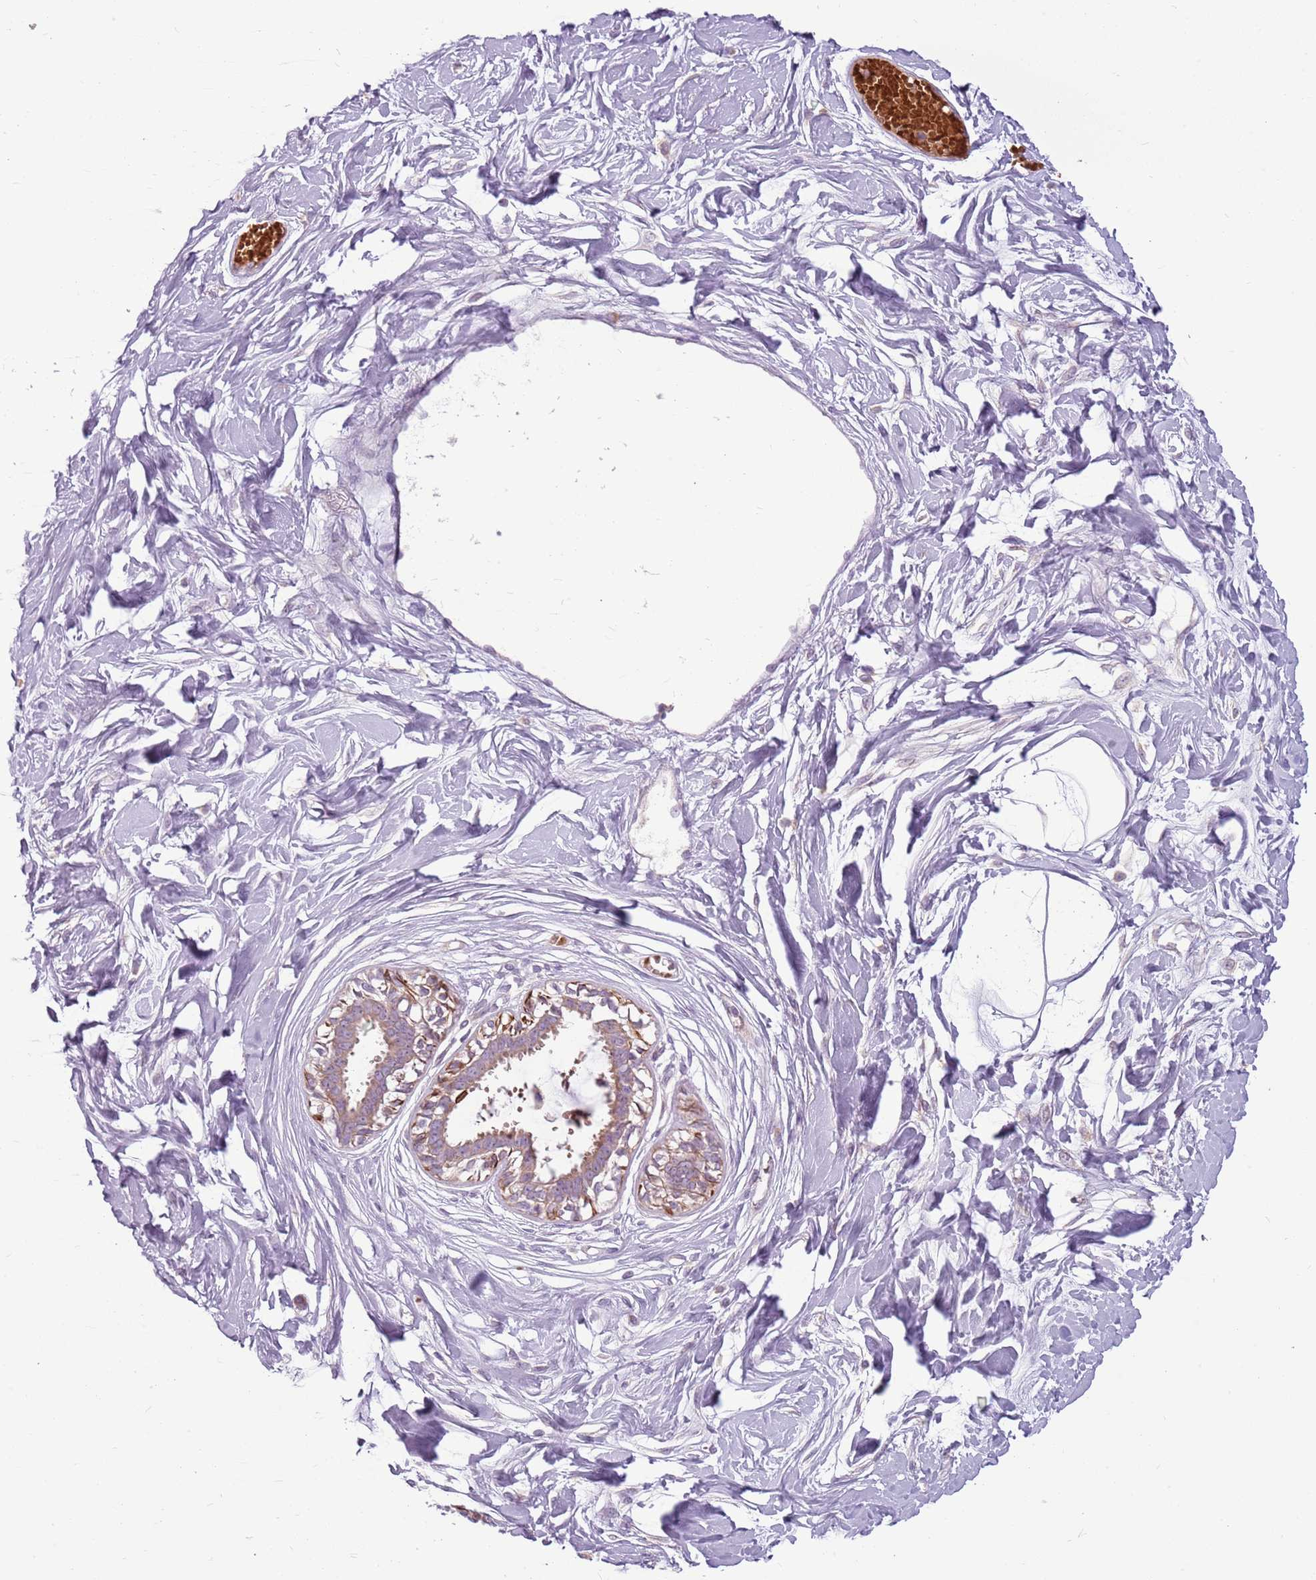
{"staining": {"intensity": "negative", "quantity": "none", "location": "none"}, "tissue": "breast", "cell_type": "Adipocytes", "image_type": "normal", "snomed": [{"axis": "morphology", "description": "Normal tissue, NOS"}, {"axis": "topography", "description": "Breast"}], "caption": "Breast stained for a protein using IHC reveals no positivity adipocytes.", "gene": "HSPA14", "patient": {"sex": "female", "age": 45}}